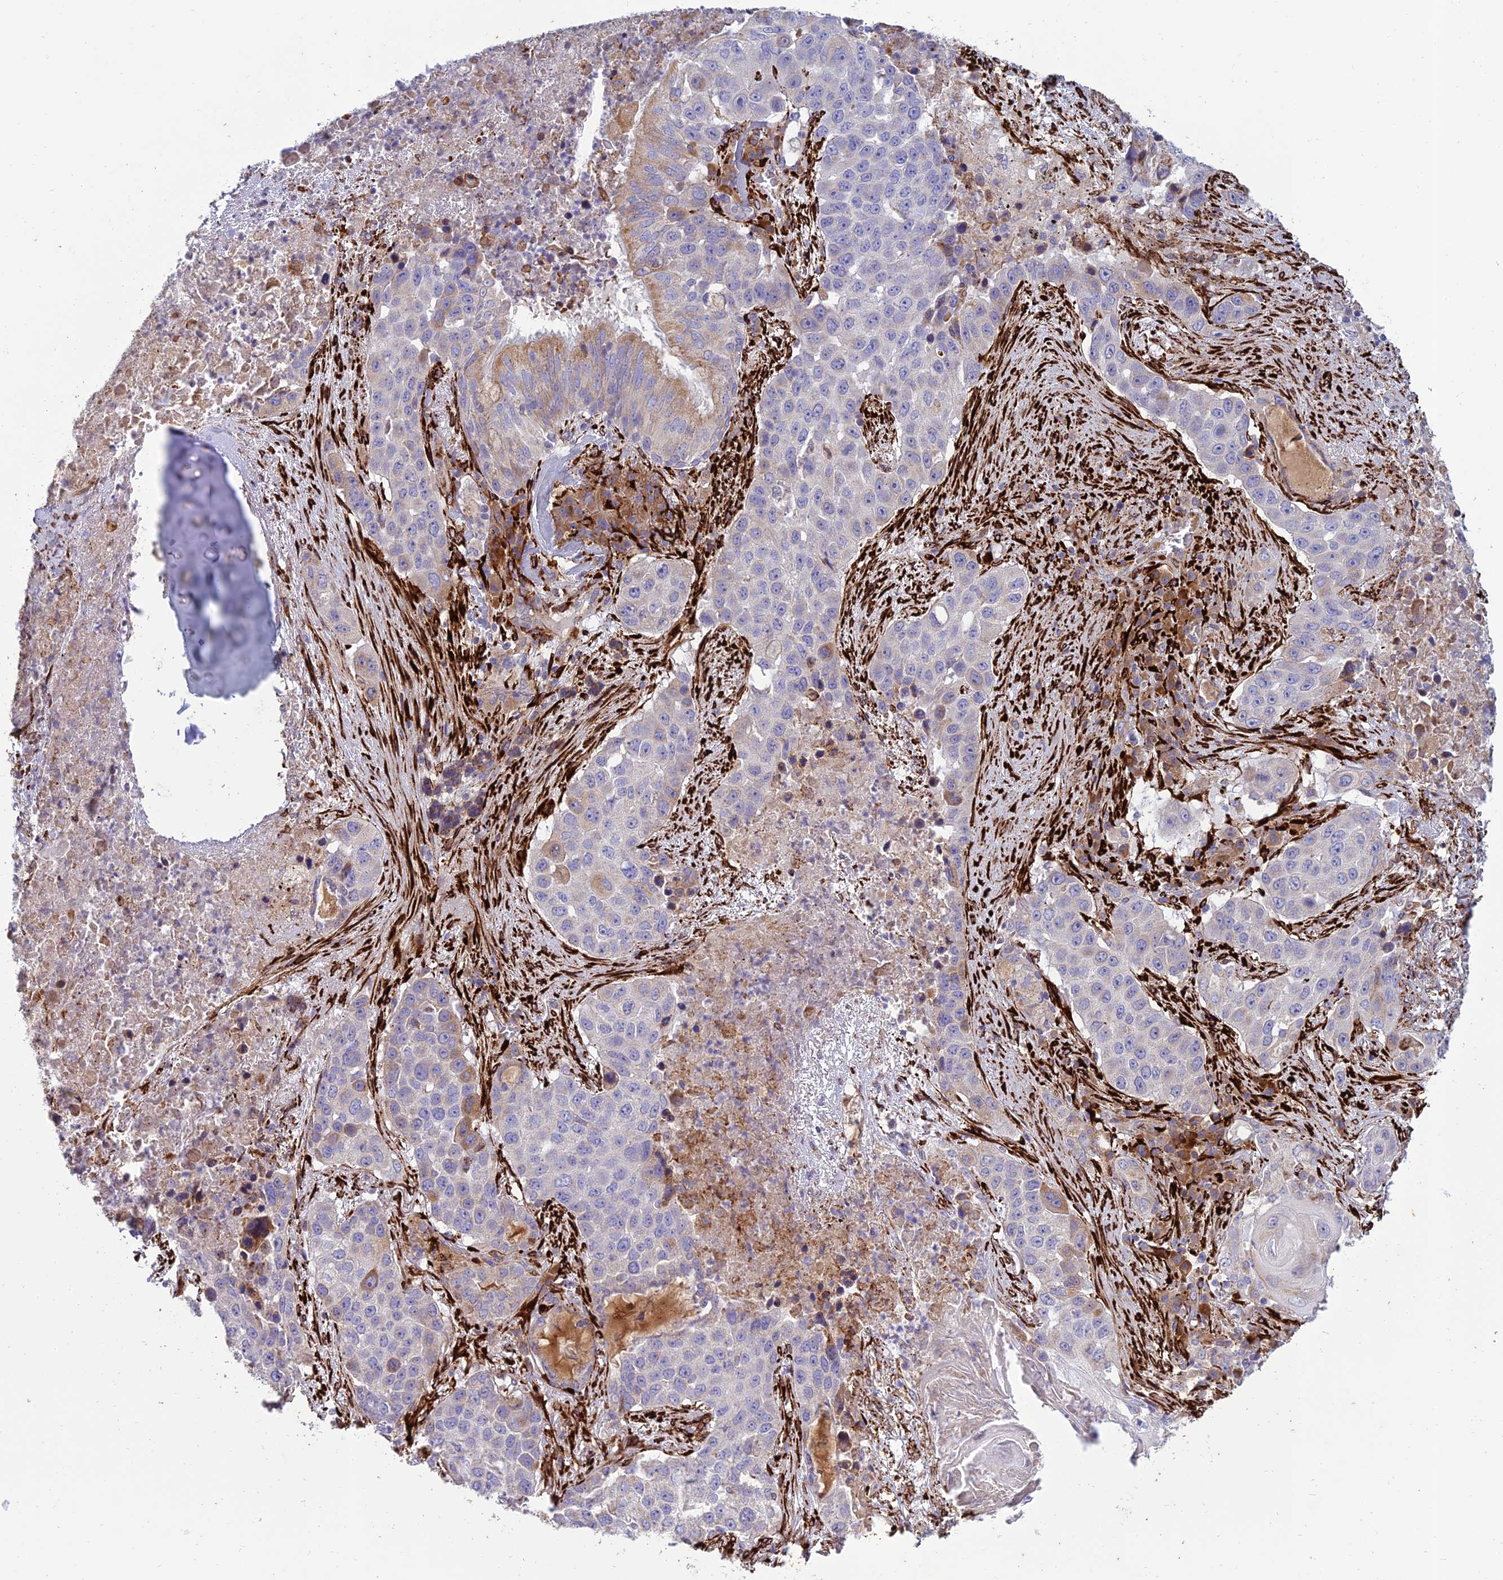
{"staining": {"intensity": "negative", "quantity": "none", "location": "none"}, "tissue": "lung cancer", "cell_type": "Tumor cells", "image_type": "cancer", "snomed": [{"axis": "morphology", "description": "Squamous cell carcinoma, NOS"}, {"axis": "topography", "description": "Lung"}], "caption": "High power microscopy micrograph of an immunohistochemistry image of squamous cell carcinoma (lung), revealing no significant staining in tumor cells.", "gene": "RCN3", "patient": {"sex": "female", "age": 63}}